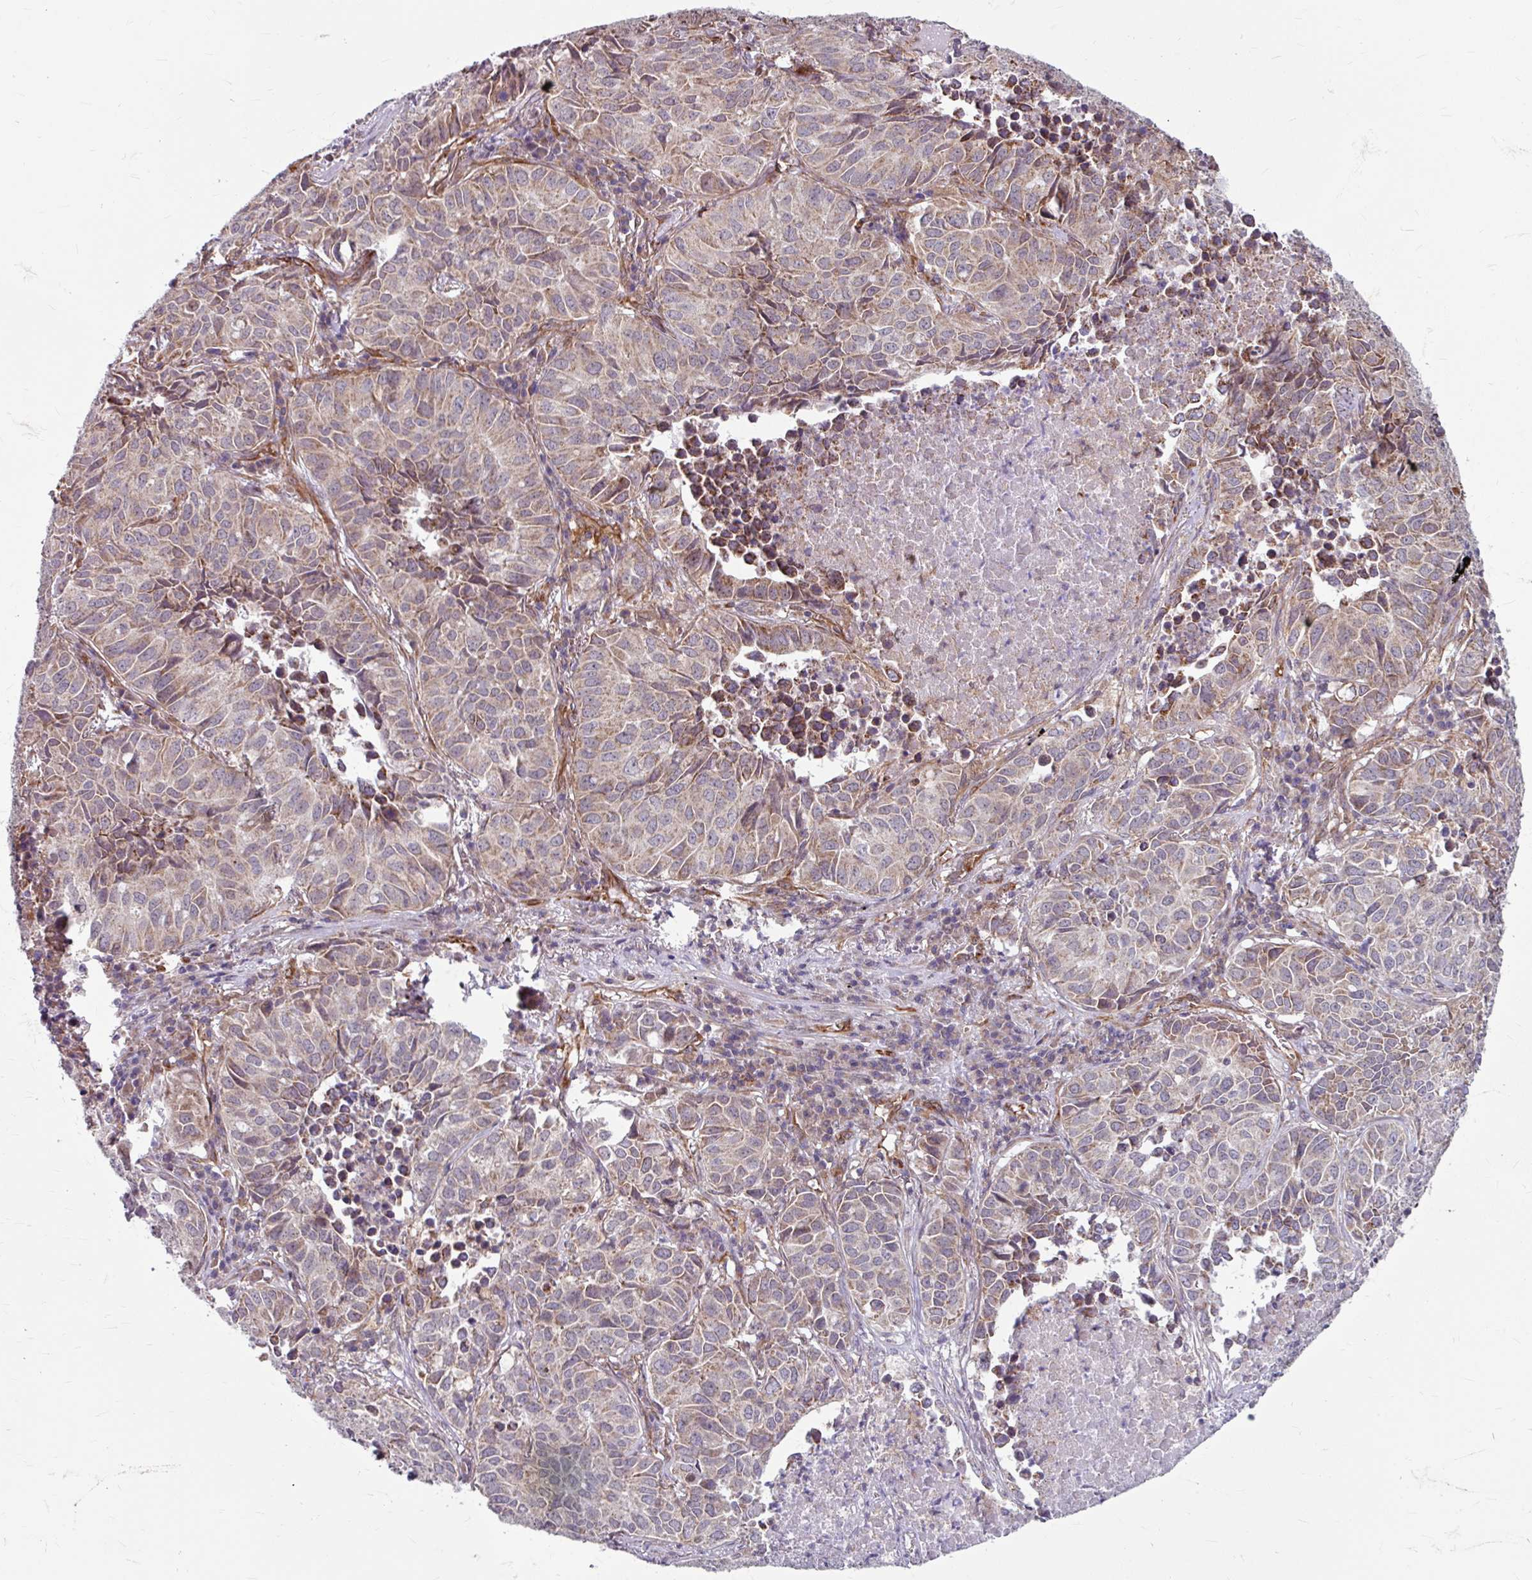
{"staining": {"intensity": "weak", "quantity": "<25%", "location": "cytoplasmic/membranous"}, "tissue": "lung cancer", "cell_type": "Tumor cells", "image_type": "cancer", "snomed": [{"axis": "morphology", "description": "Adenocarcinoma, NOS"}, {"axis": "topography", "description": "Lung"}], "caption": "Immunohistochemistry of human lung cancer exhibits no expression in tumor cells. The staining is performed using DAB brown chromogen with nuclei counter-stained in using hematoxylin.", "gene": "DAAM2", "patient": {"sex": "female", "age": 50}}